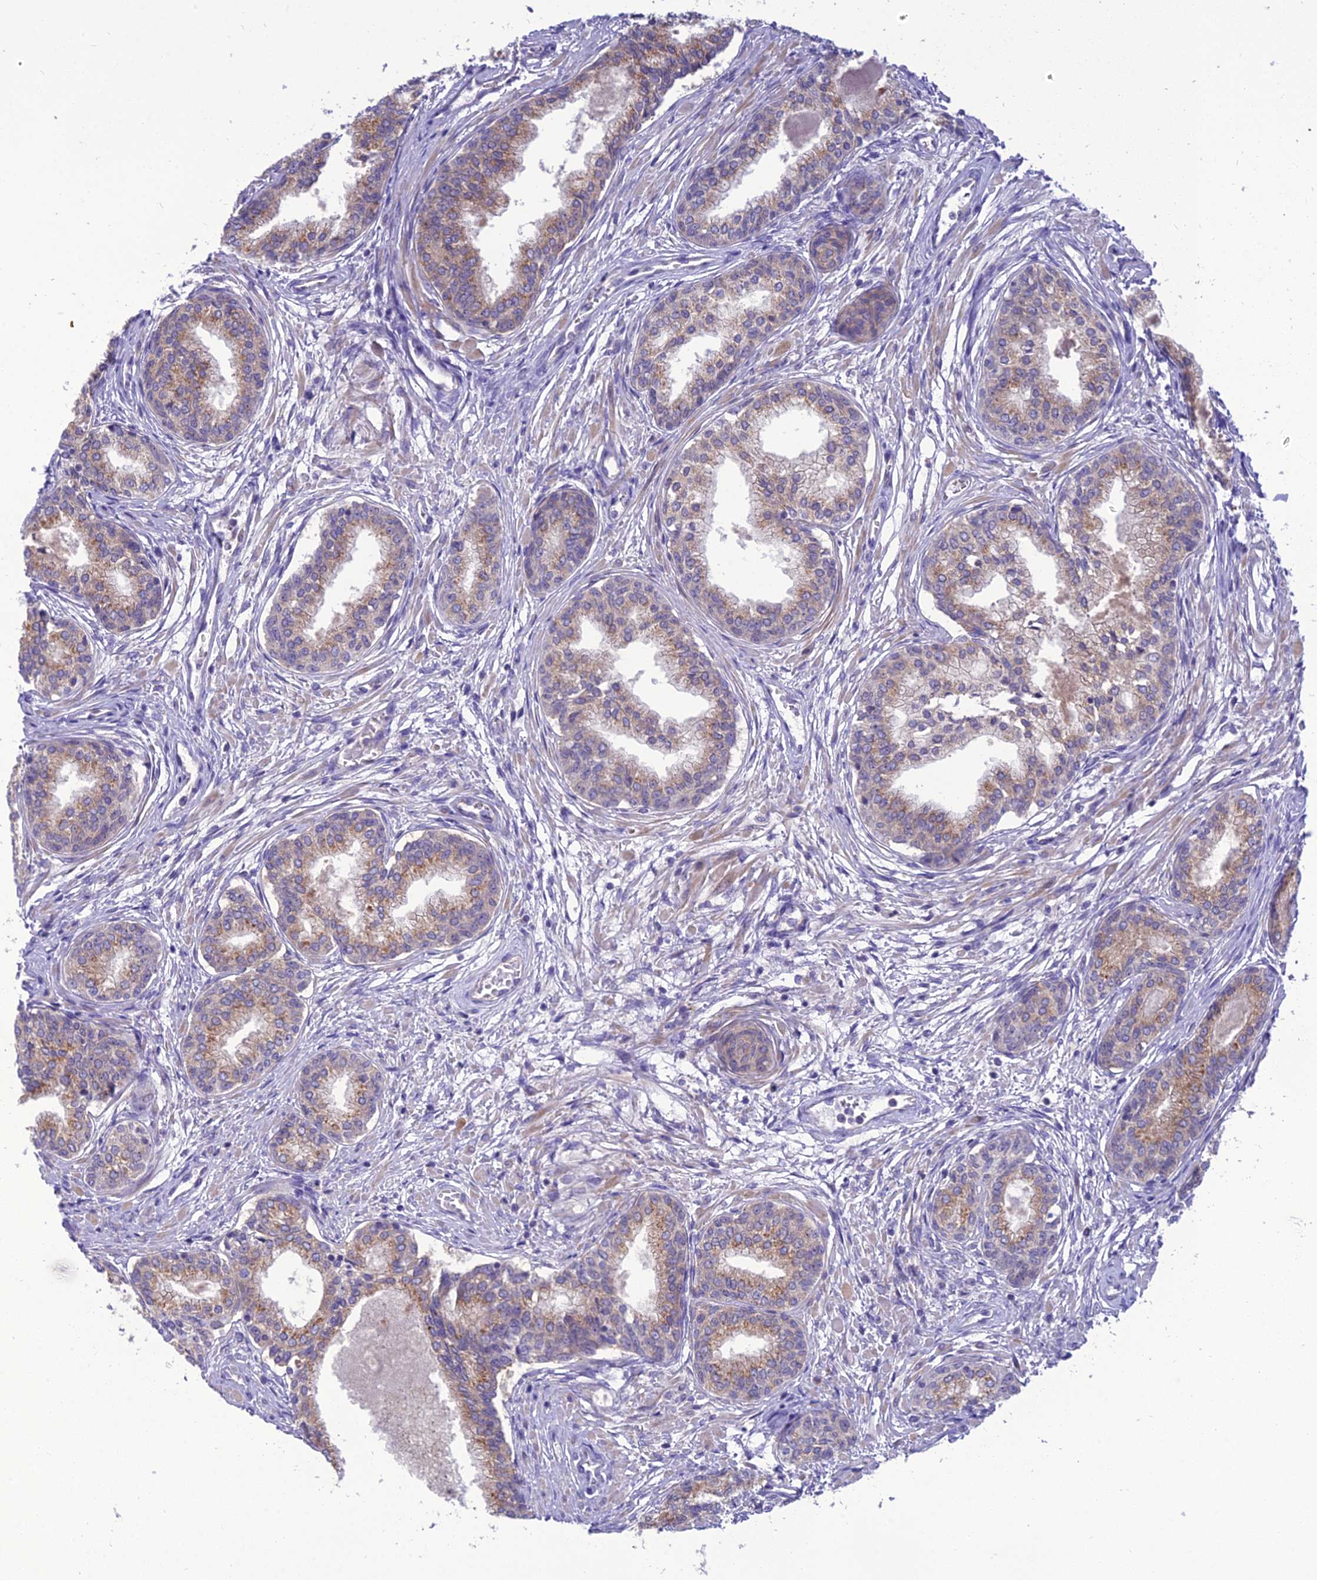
{"staining": {"intensity": "moderate", "quantity": ">75%", "location": "cytoplasmic/membranous"}, "tissue": "prostate cancer", "cell_type": "Tumor cells", "image_type": "cancer", "snomed": [{"axis": "morphology", "description": "Adenocarcinoma, High grade"}, {"axis": "topography", "description": "Prostate"}], "caption": "Human prostate cancer stained for a protein (brown) demonstrates moderate cytoplasmic/membranous positive expression in approximately >75% of tumor cells.", "gene": "GOLPH3", "patient": {"sex": "male", "age": 67}}